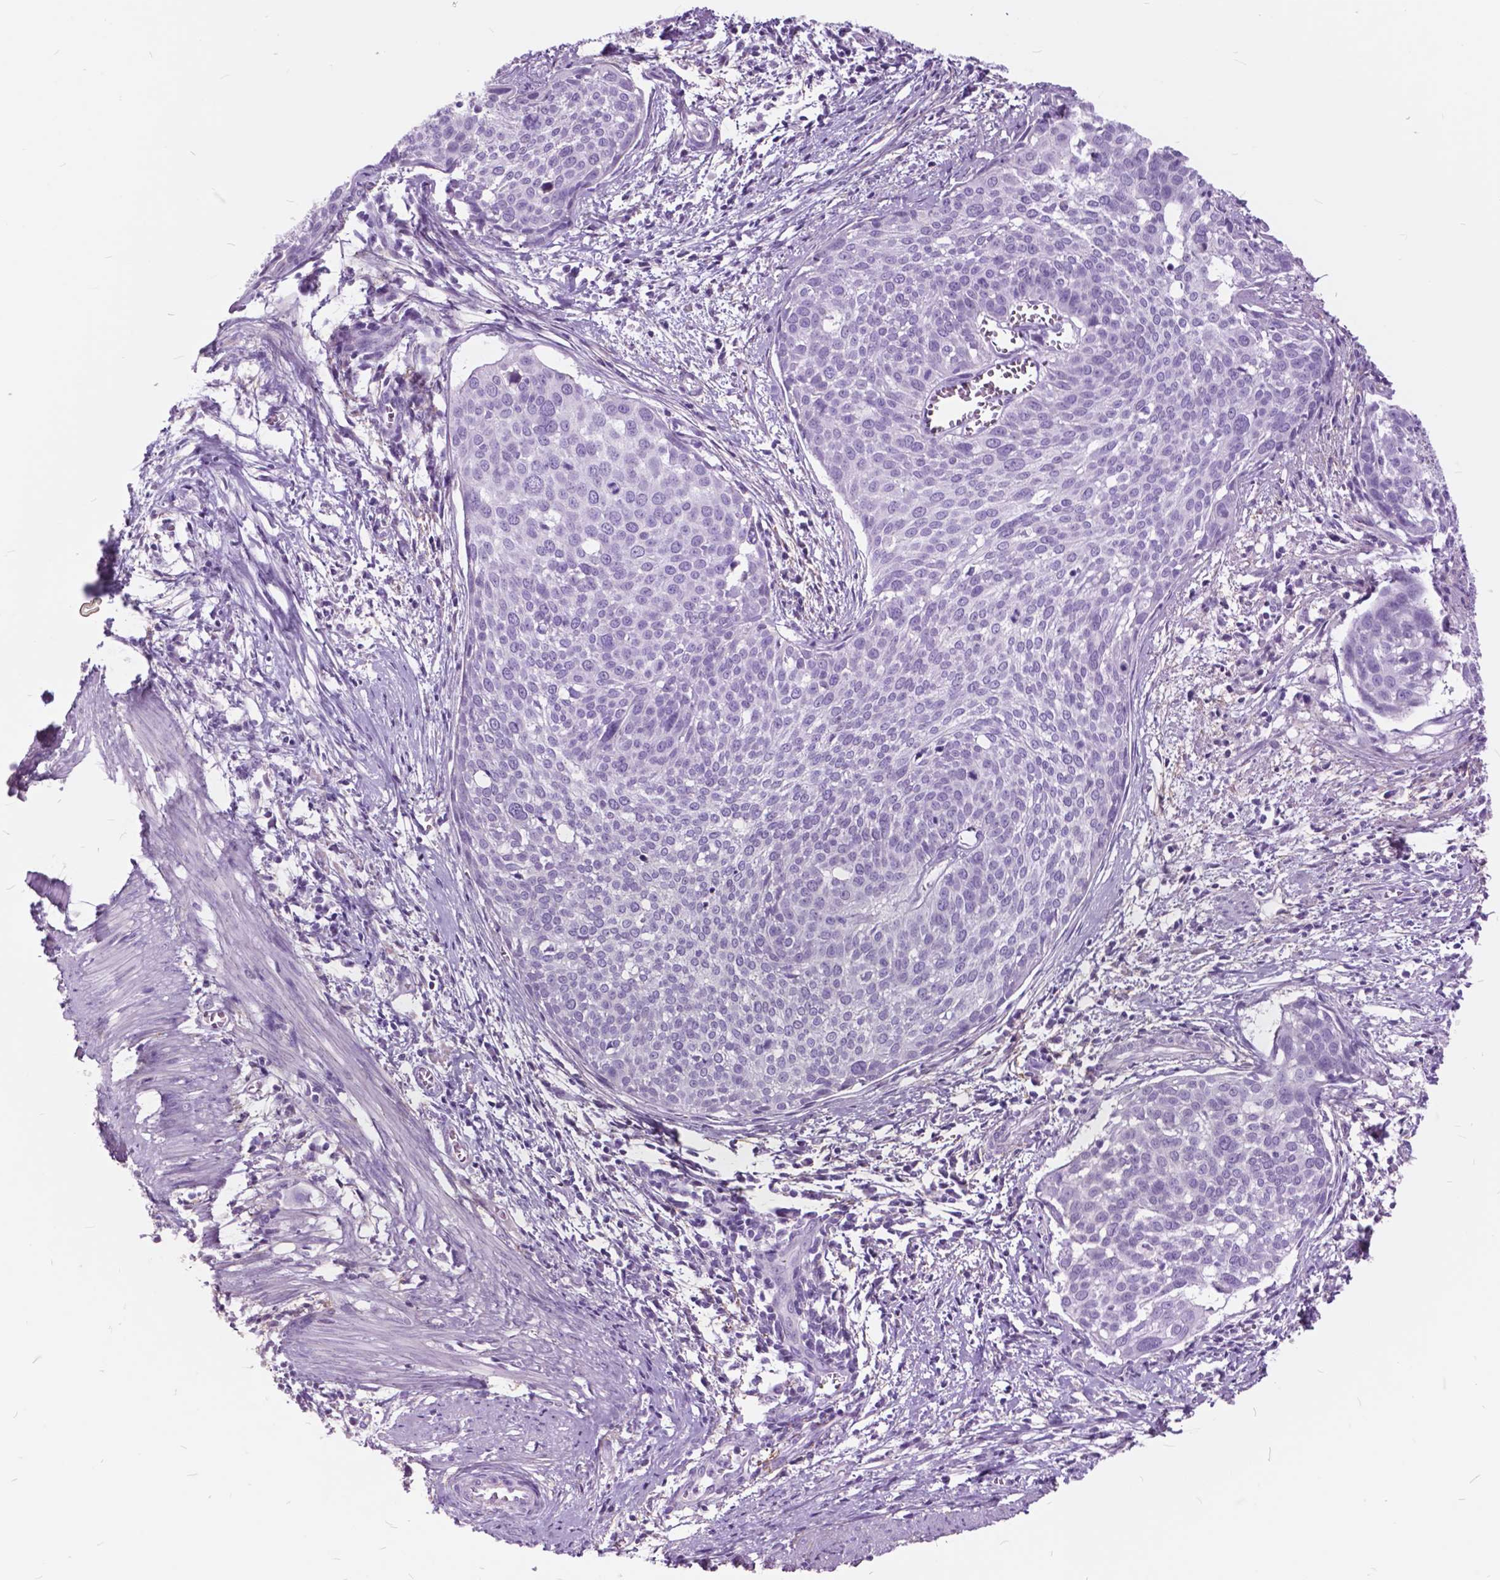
{"staining": {"intensity": "negative", "quantity": "none", "location": "none"}, "tissue": "cervical cancer", "cell_type": "Tumor cells", "image_type": "cancer", "snomed": [{"axis": "morphology", "description": "Squamous cell carcinoma, NOS"}, {"axis": "topography", "description": "Cervix"}], "caption": "DAB immunohistochemical staining of cervical cancer displays no significant expression in tumor cells.", "gene": "GDF9", "patient": {"sex": "female", "age": 39}}